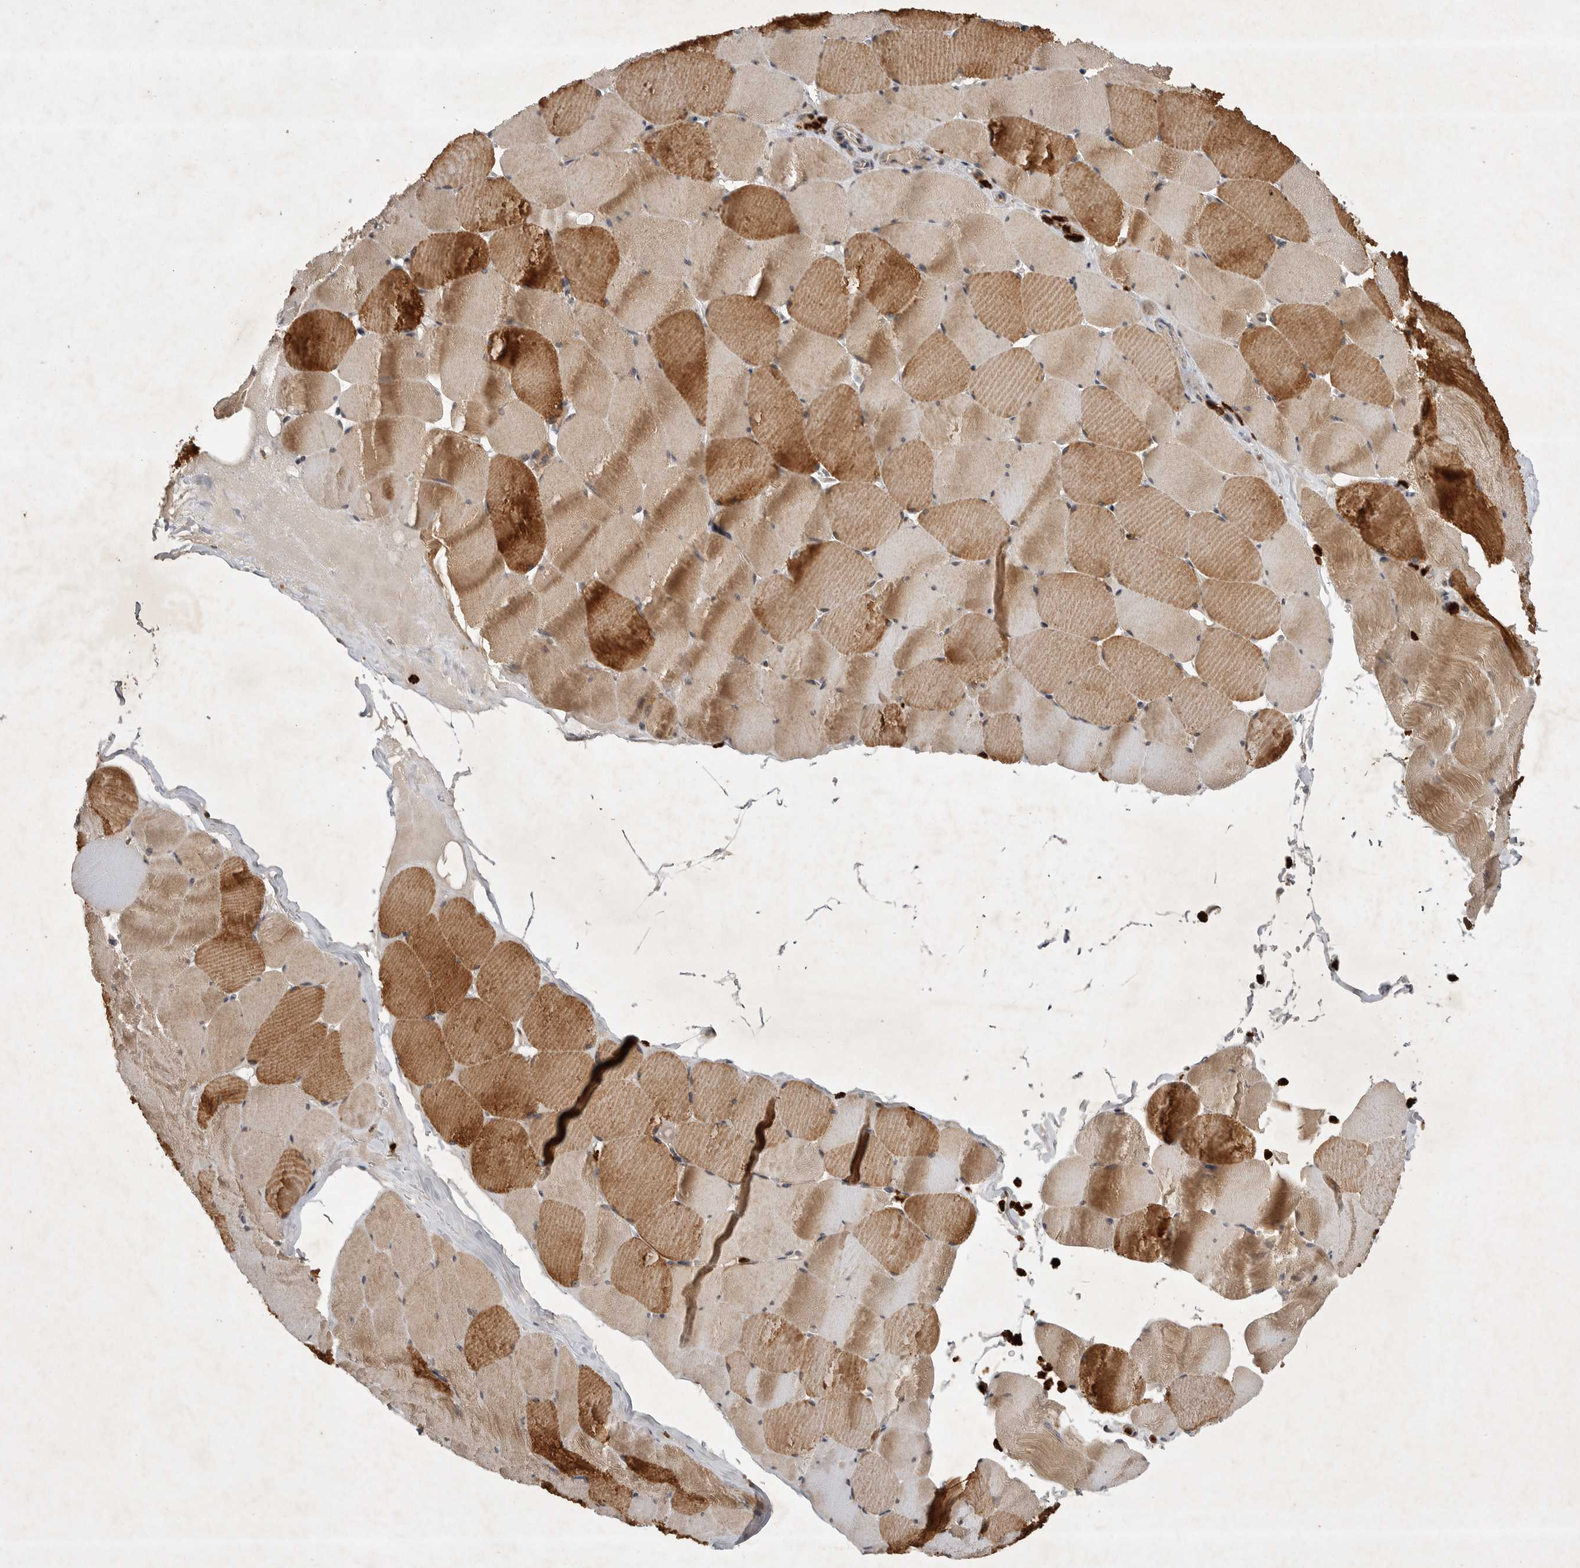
{"staining": {"intensity": "strong", "quantity": "25%-75%", "location": "cytoplasmic/membranous"}, "tissue": "skeletal muscle", "cell_type": "Myocytes", "image_type": "normal", "snomed": [{"axis": "morphology", "description": "Normal tissue, NOS"}, {"axis": "topography", "description": "Skeletal muscle"}], "caption": "Brown immunohistochemical staining in benign human skeletal muscle demonstrates strong cytoplasmic/membranous expression in approximately 25%-75% of myocytes. (DAB = brown stain, brightfield microscopy at high magnification).", "gene": "UBE3D", "patient": {"sex": "male", "age": 62}}